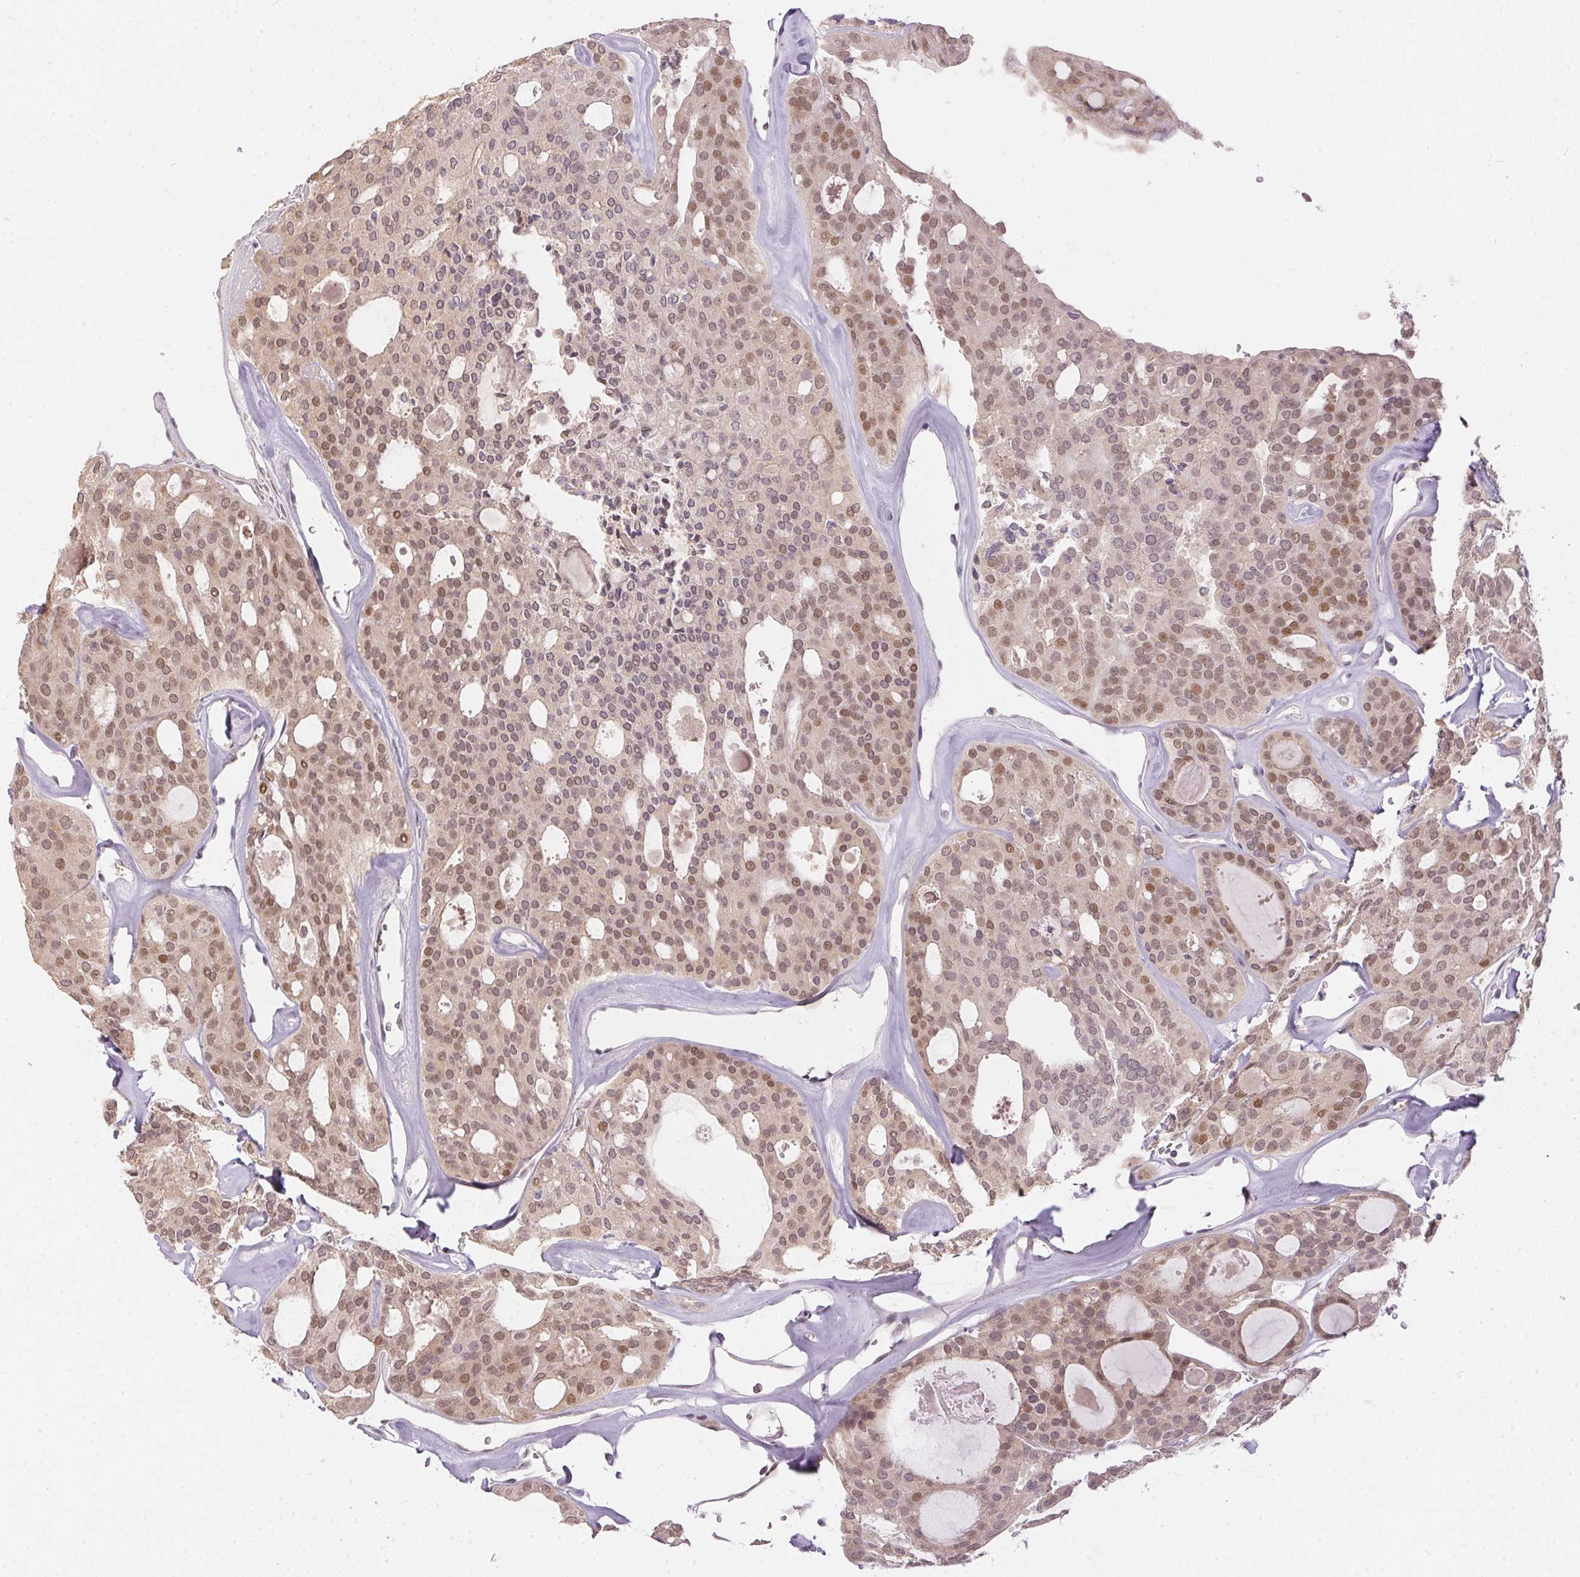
{"staining": {"intensity": "weak", "quantity": ">75%", "location": "nuclear"}, "tissue": "thyroid cancer", "cell_type": "Tumor cells", "image_type": "cancer", "snomed": [{"axis": "morphology", "description": "Follicular adenoma carcinoma, NOS"}, {"axis": "topography", "description": "Thyroid gland"}], "caption": "Thyroid follicular adenoma carcinoma stained for a protein (brown) reveals weak nuclear positive staining in about >75% of tumor cells.", "gene": "TTC23L", "patient": {"sex": "male", "age": 75}}